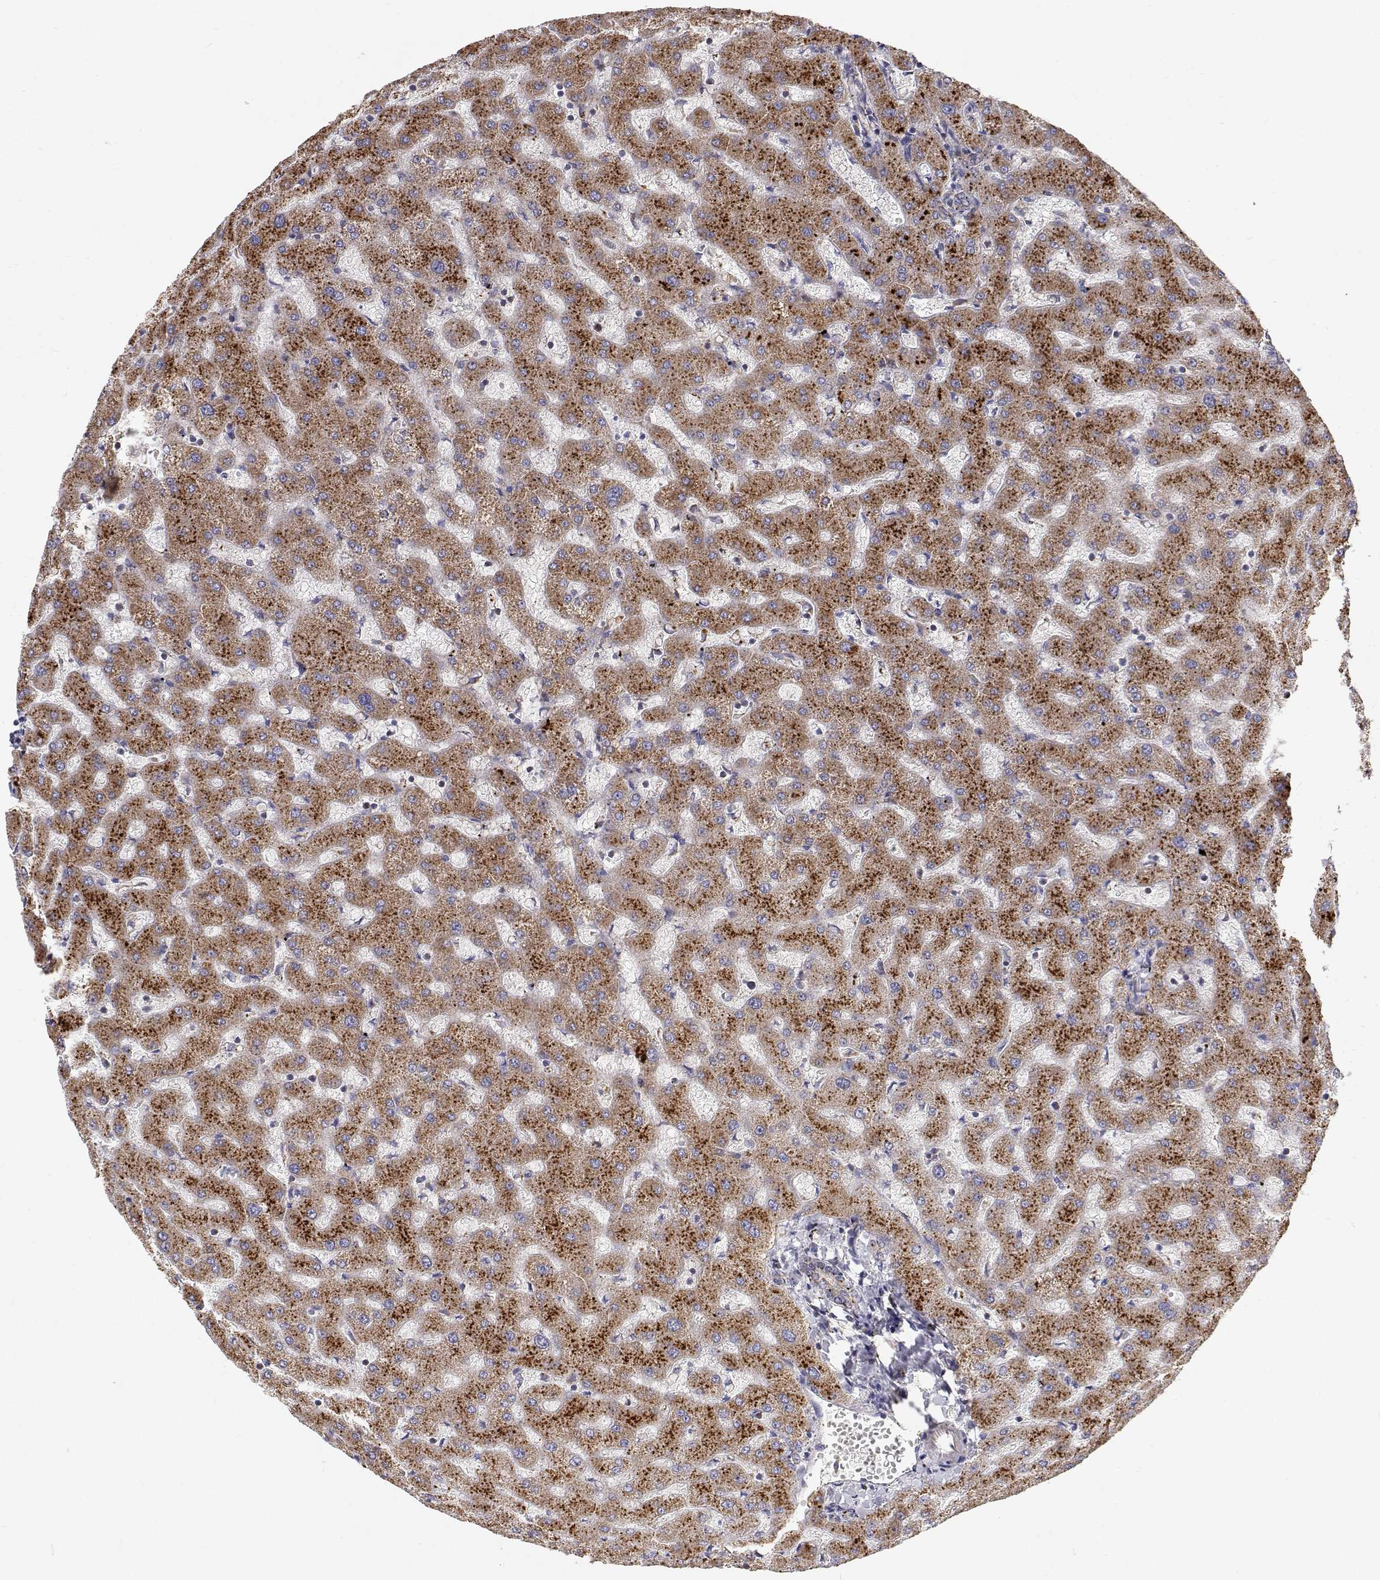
{"staining": {"intensity": "negative", "quantity": "none", "location": "none"}, "tissue": "liver", "cell_type": "Cholangiocytes", "image_type": "normal", "snomed": [{"axis": "morphology", "description": "Normal tissue, NOS"}, {"axis": "topography", "description": "Liver"}], "caption": "Immunohistochemistry of normal liver exhibits no positivity in cholangiocytes.", "gene": "SPICE1", "patient": {"sex": "female", "age": 63}}